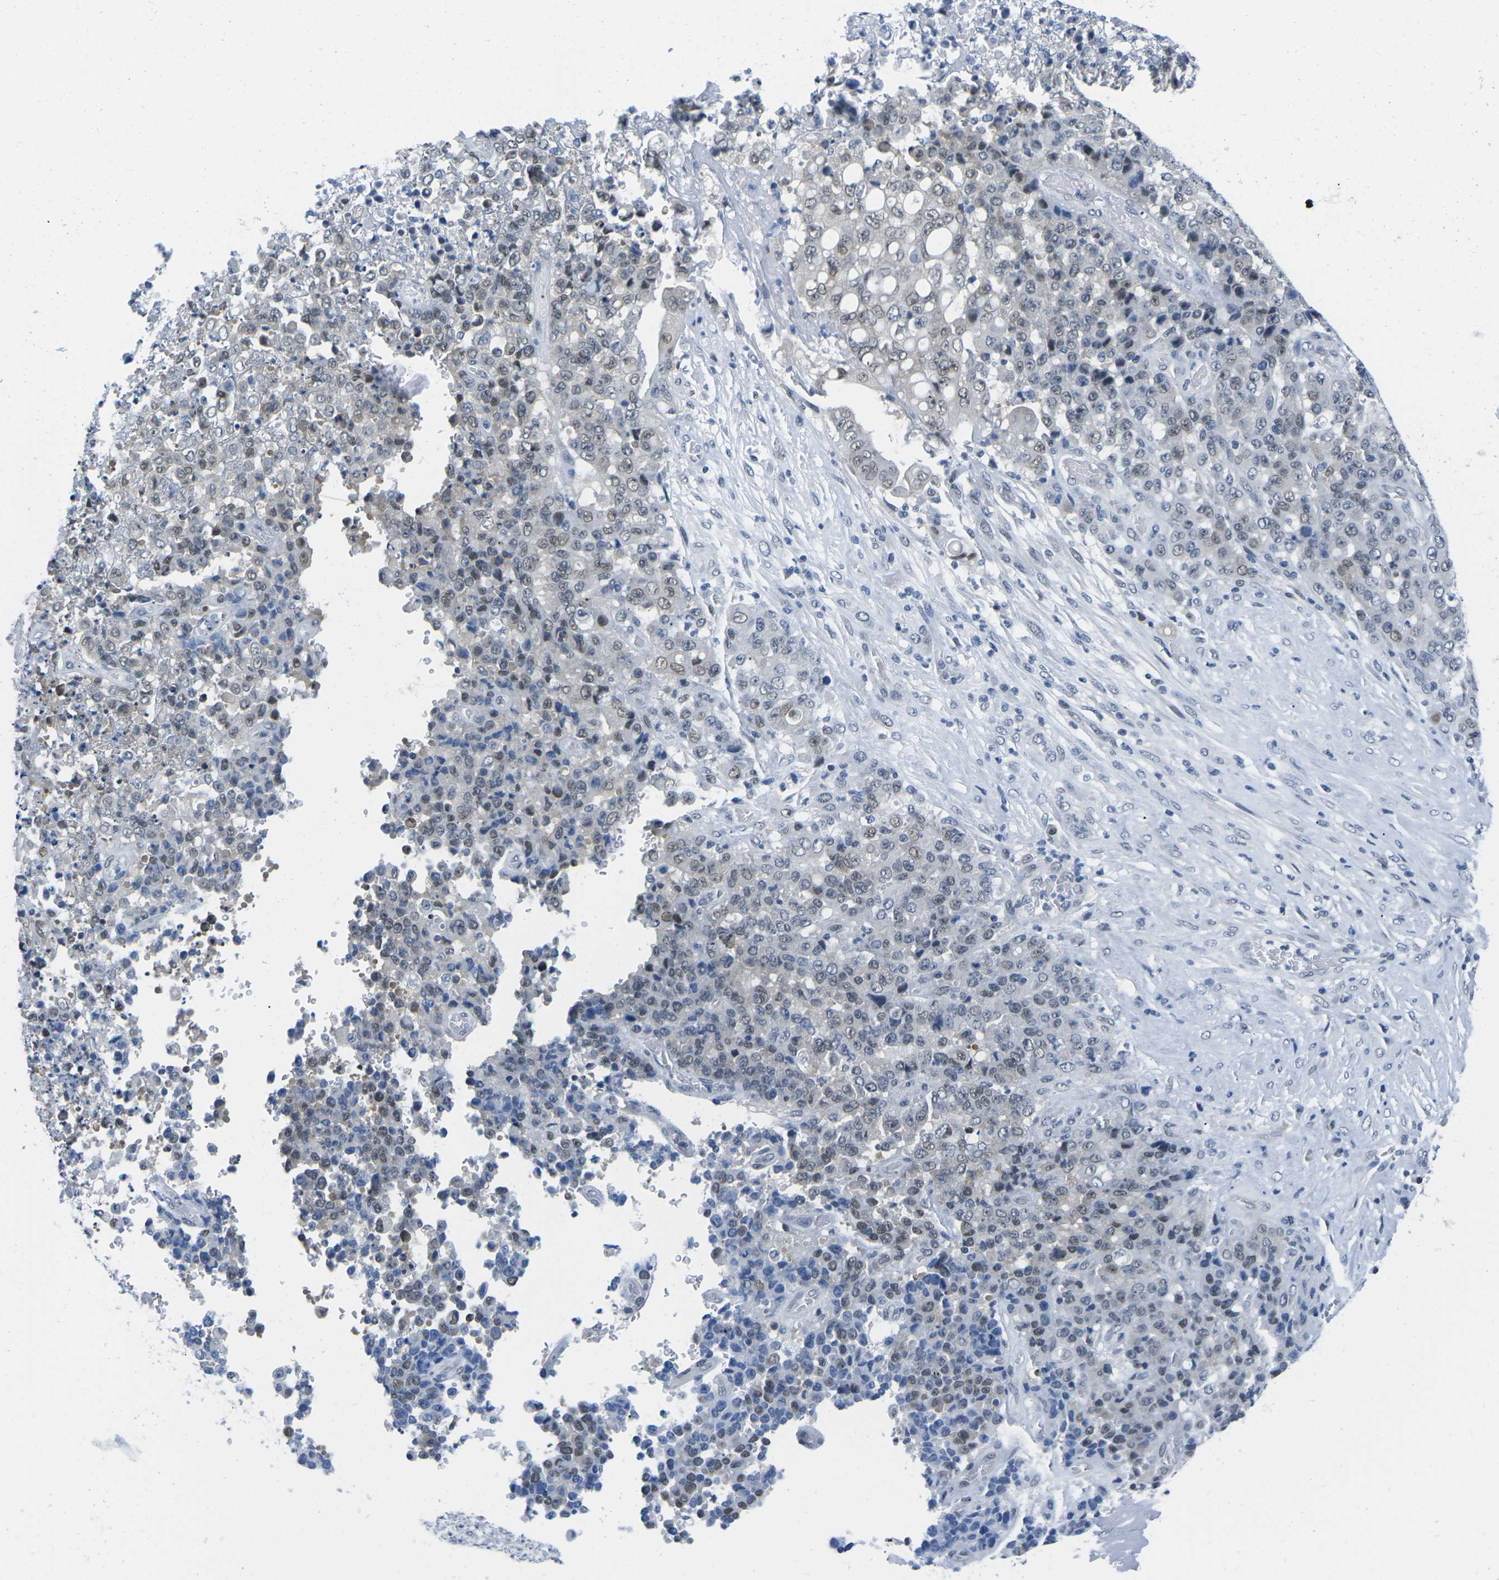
{"staining": {"intensity": "weak", "quantity": "<25%", "location": "nuclear"}, "tissue": "stomach cancer", "cell_type": "Tumor cells", "image_type": "cancer", "snomed": [{"axis": "morphology", "description": "Adenocarcinoma, NOS"}, {"axis": "topography", "description": "Stomach"}], "caption": "IHC photomicrograph of stomach adenocarcinoma stained for a protein (brown), which displays no staining in tumor cells.", "gene": "UBA7", "patient": {"sex": "female", "age": 73}}